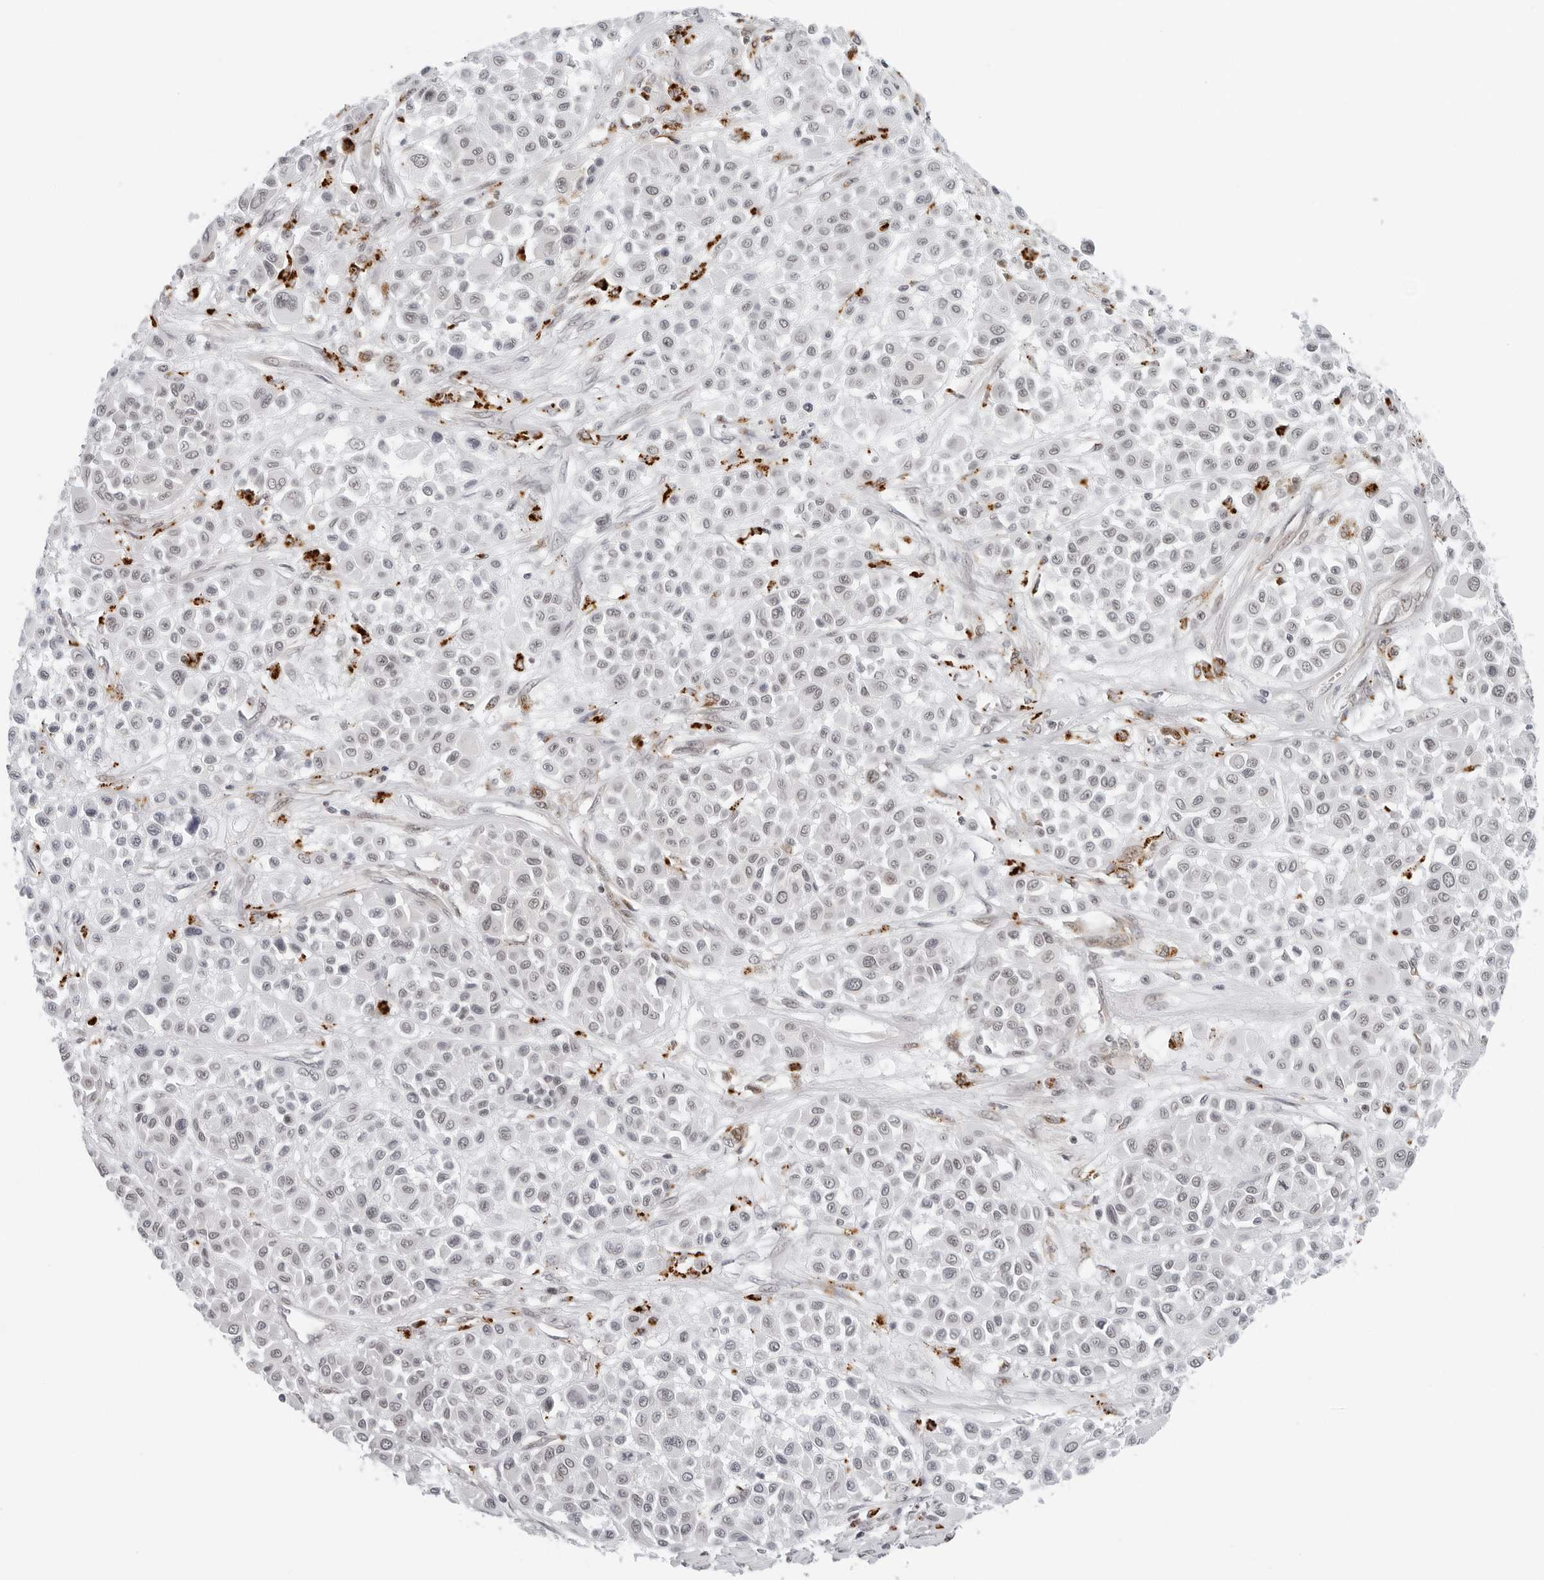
{"staining": {"intensity": "negative", "quantity": "none", "location": "none"}, "tissue": "melanoma", "cell_type": "Tumor cells", "image_type": "cancer", "snomed": [{"axis": "morphology", "description": "Malignant melanoma, Metastatic site"}, {"axis": "topography", "description": "Soft tissue"}], "caption": "This micrograph is of malignant melanoma (metastatic site) stained with immunohistochemistry to label a protein in brown with the nuclei are counter-stained blue. There is no positivity in tumor cells. The staining is performed using DAB brown chromogen with nuclei counter-stained in using hematoxylin.", "gene": "TOX4", "patient": {"sex": "male", "age": 41}}